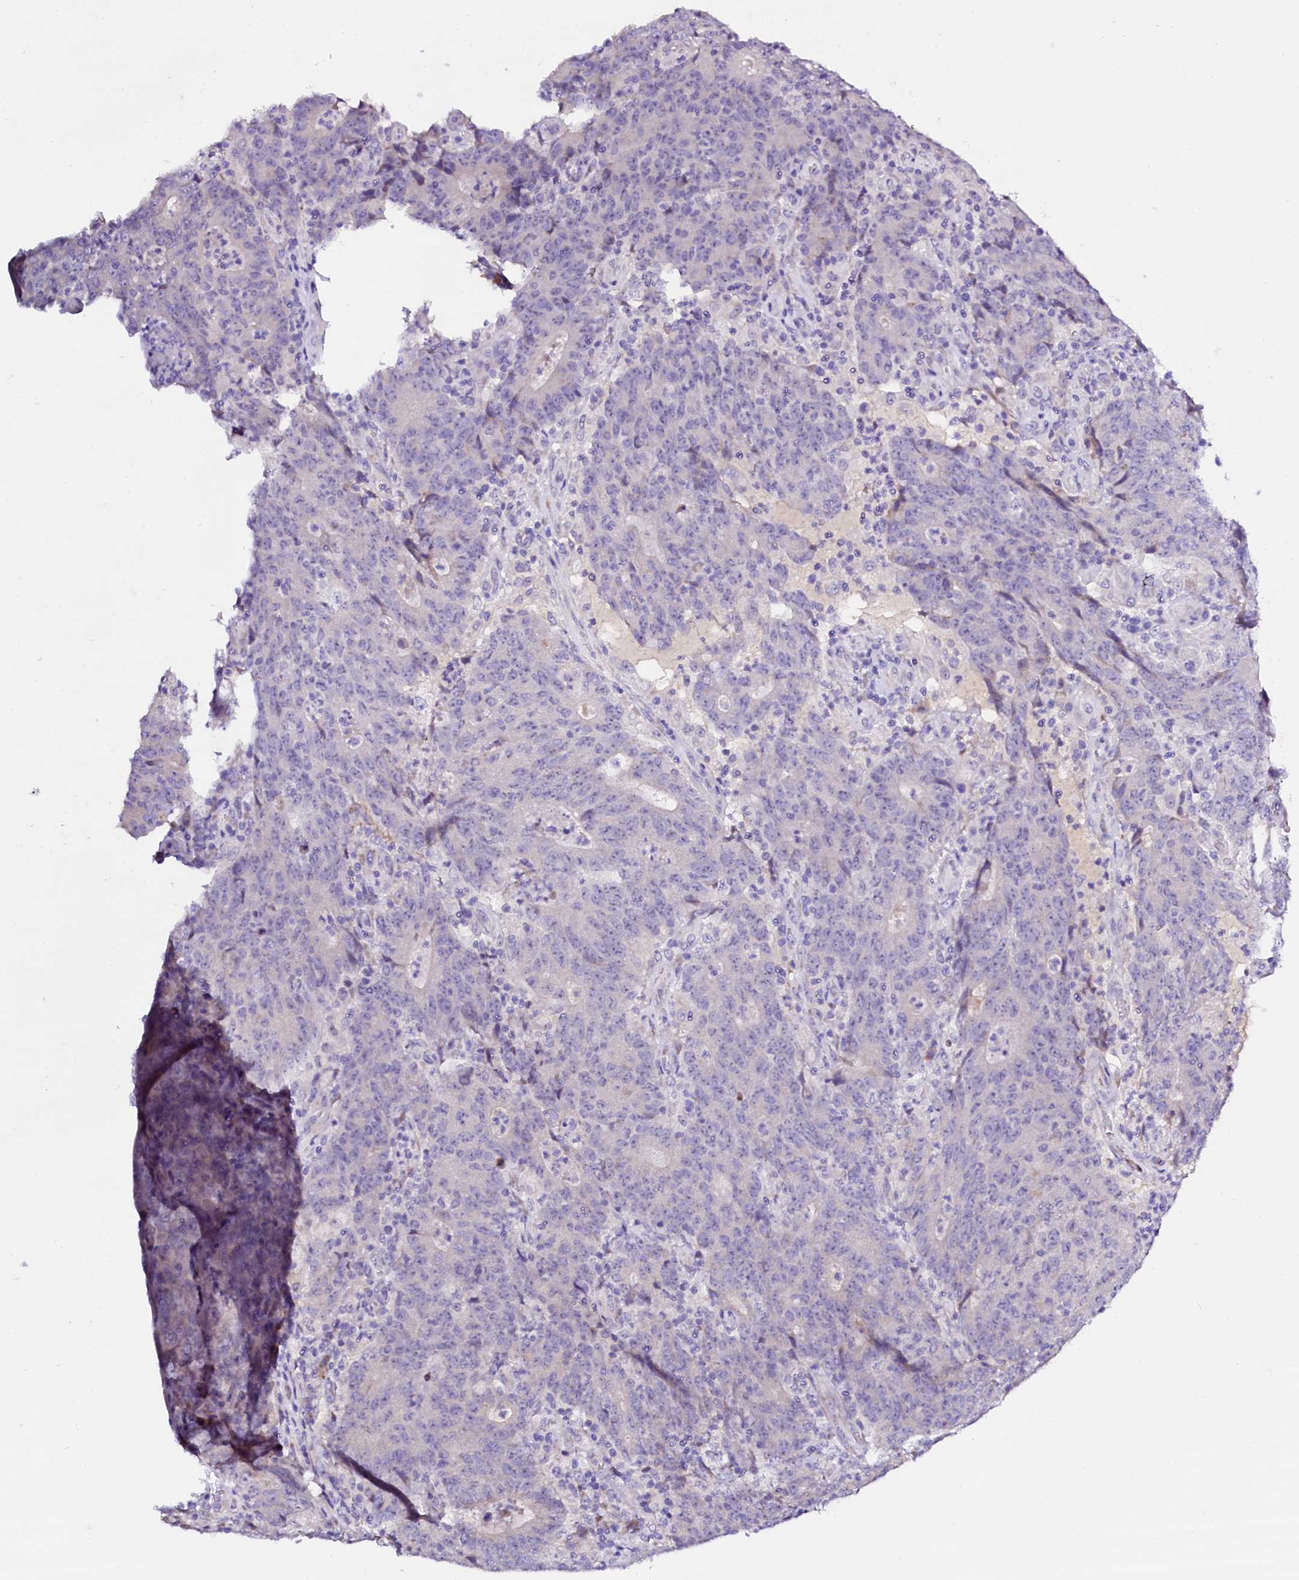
{"staining": {"intensity": "negative", "quantity": "none", "location": "none"}, "tissue": "colorectal cancer", "cell_type": "Tumor cells", "image_type": "cancer", "snomed": [{"axis": "morphology", "description": "Adenocarcinoma, NOS"}, {"axis": "topography", "description": "Colon"}], "caption": "Tumor cells show no significant expression in colorectal adenocarcinoma.", "gene": "BTBD16", "patient": {"sex": "female", "age": 75}}